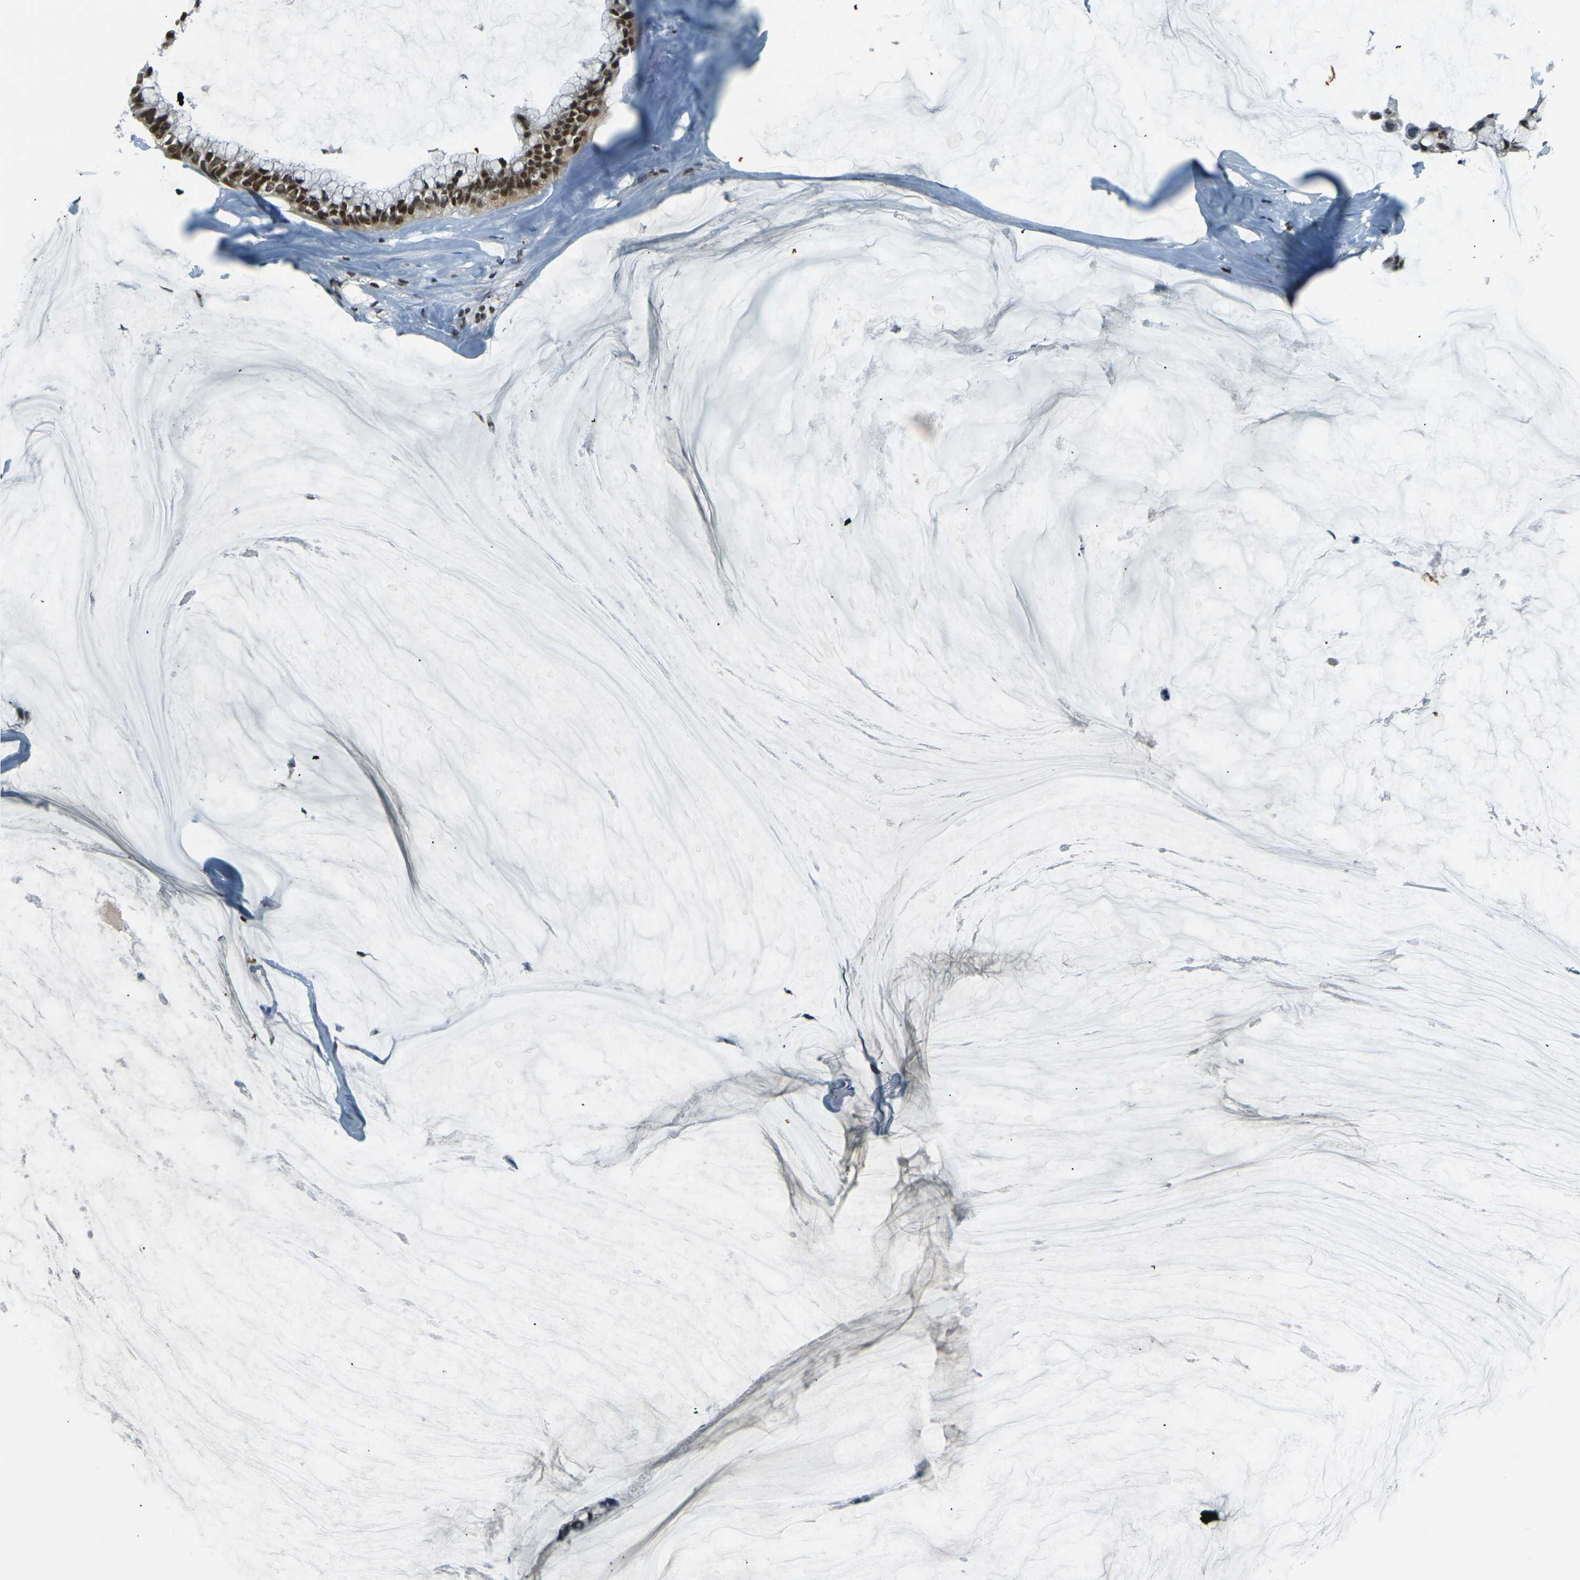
{"staining": {"intensity": "strong", "quantity": ">75%", "location": "cytoplasmic/membranous,nuclear"}, "tissue": "ovarian cancer", "cell_type": "Tumor cells", "image_type": "cancer", "snomed": [{"axis": "morphology", "description": "Cystadenocarcinoma, mucinous, NOS"}, {"axis": "topography", "description": "Ovary"}], "caption": "Immunohistochemical staining of human ovarian cancer (mucinous cystadenocarcinoma) reveals high levels of strong cytoplasmic/membranous and nuclear protein positivity in about >75% of tumor cells. (Brightfield microscopy of DAB IHC at high magnification).", "gene": "NHEJ1", "patient": {"sex": "female", "age": 39}}